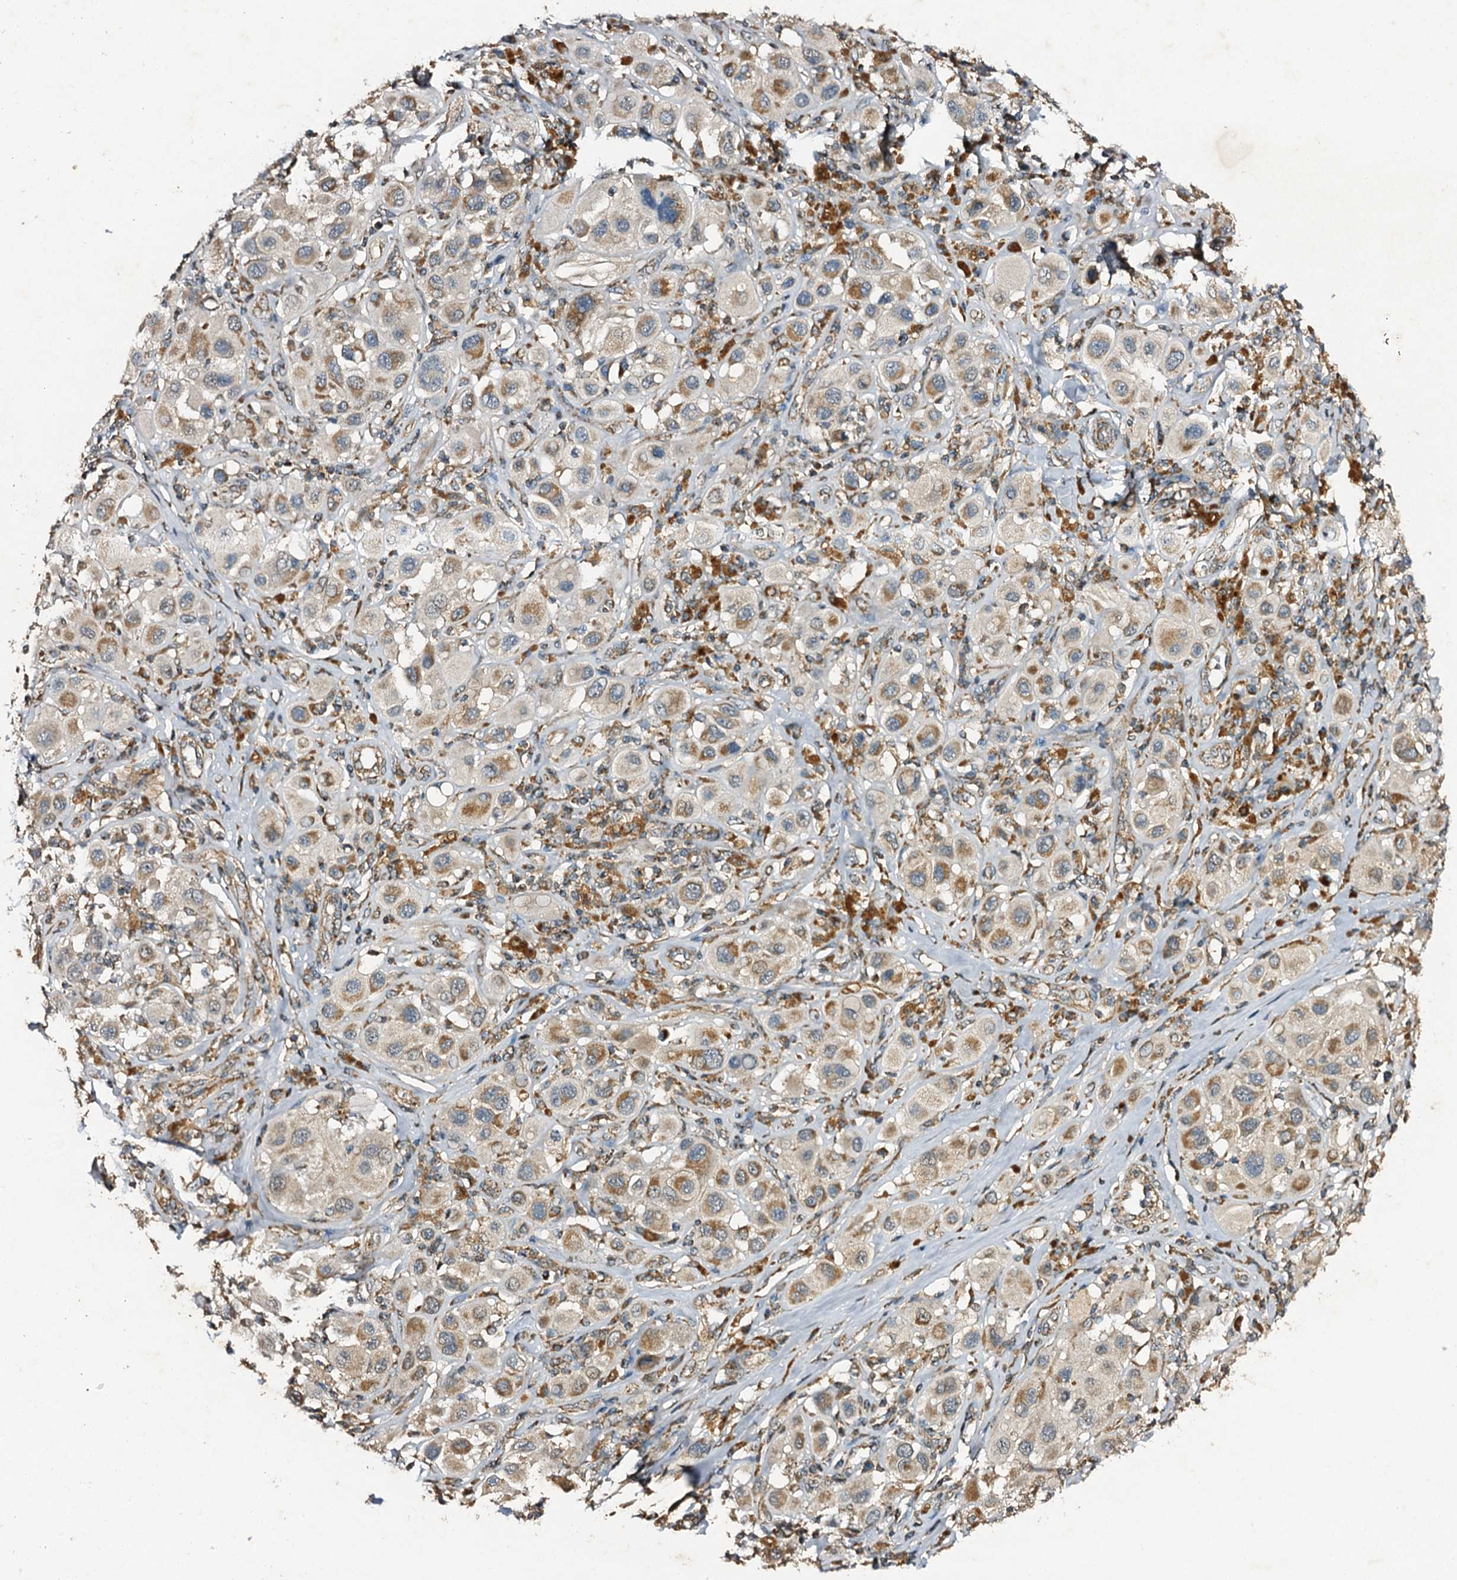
{"staining": {"intensity": "moderate", "quantity": "25%-75%", "location": "cytoplasmic/membranous"}, "tissue": "melanoma", "cell_type": "Tumor cells", "image_type": "cancer", "snomed": [{"axis": "morphology", "description": "Malignant melanoma, Metastatic site"}, {"axis": "topography", "description": "Skin"}], "caption": "An image of human malignant melanoma (metastatic site) stained for a protein displays moderate cytoplasmic/membranous brown staining in tumor cells.", "gene": "NDUFA13", "patient": {"sex": "male", "age": 41}}